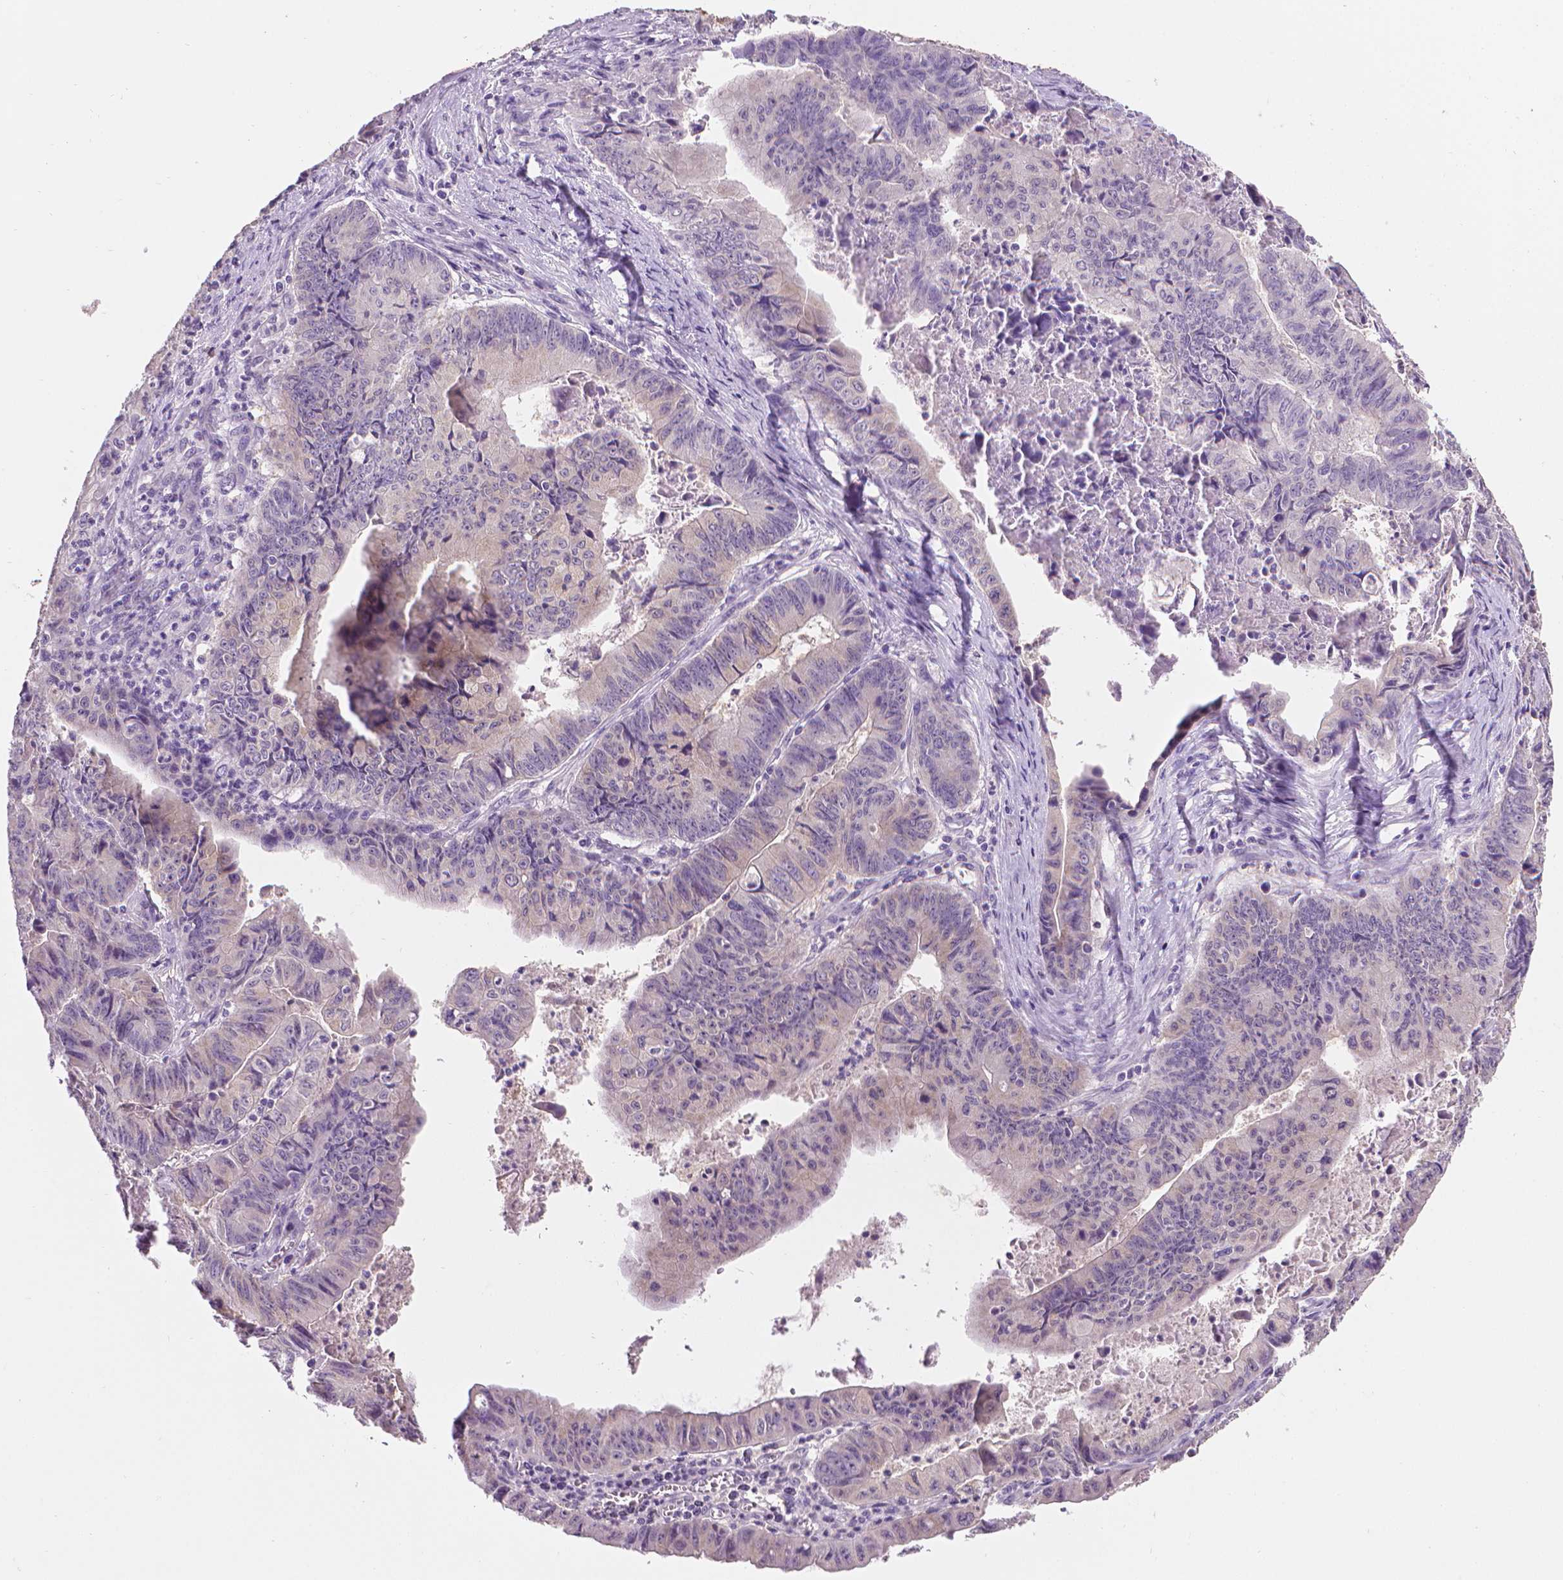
{"staining": {"intensity": "negative", "quantity": "none", "location": "none"}, "tissue": "stomach cancer", "cell_type": "Tumor cells", "image_type": "cancer", "snomed": [{"axis": "morphology", "description": "Adenocarcinoma, NOS"}, {"axis": "topography", "description": "Stomach, lower"}], "caption": "IHC histopathology image of neoplastic tissue: human adenocarcinoma (stomach) stained with DAB shows no significant protein expression in tumor cells.", "gene": "FASN", "patient": {"sex": "male", "age": 77}}